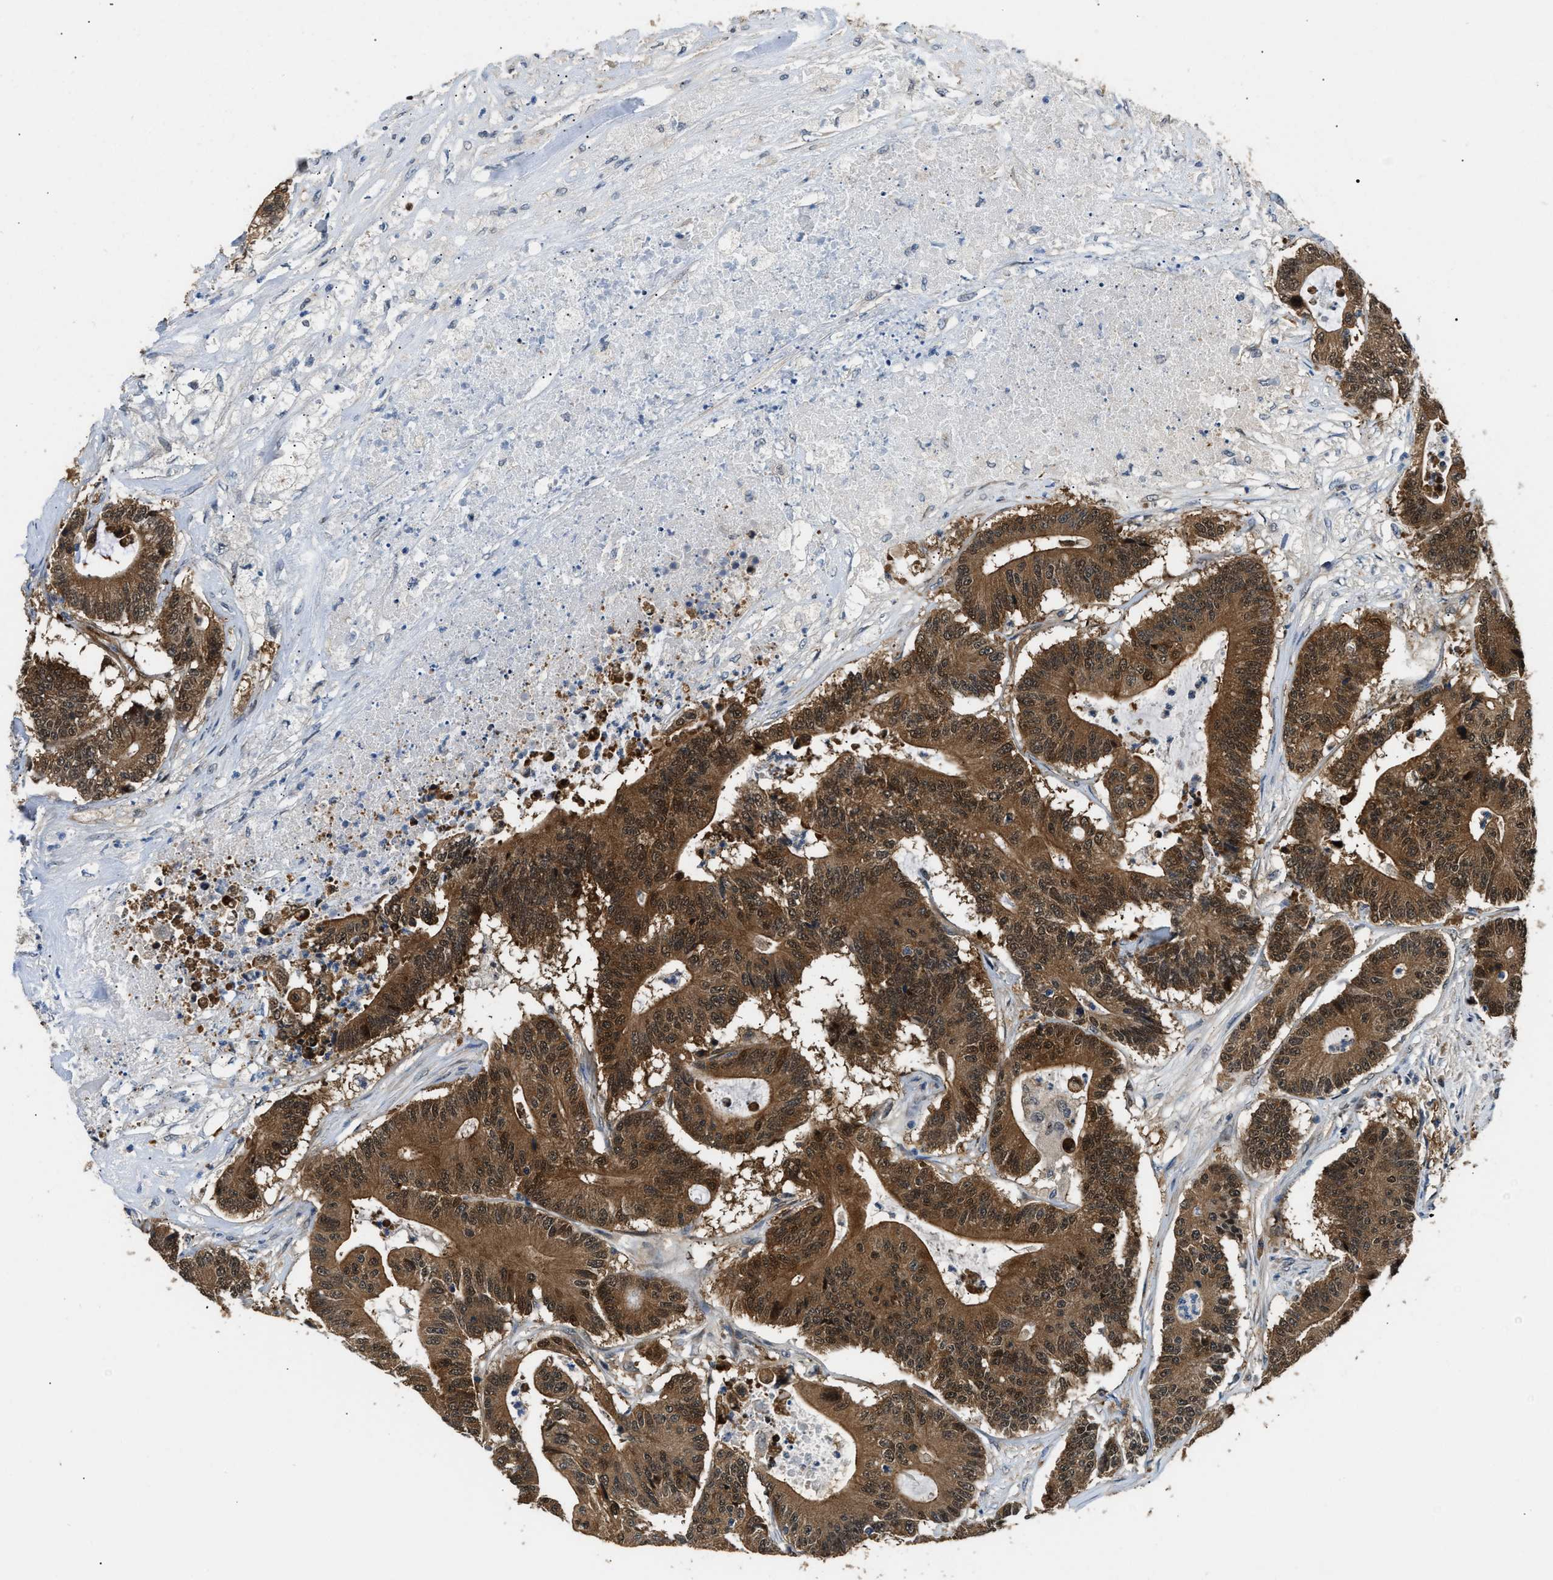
{"staining": {"intensity": "moderate", "quantity": ">75%", "location": "cytoplasmic/membranous,nuclear"}, "tissue": "colorectal cancer", "cell_type": "Tumor cells", "image_type": "cancer", "snomed": [{"axis": "morphology", "description": "Adenocarcinoma, NOS"}, {"axis": "topography", "description": "Colon"}], "caption": "Immunohistochemistry histopathology image of adenocarcinoma (colorectal) stained for a protein (brown), which exhibits medium levels of moderate cytoplasmic/membranous and nuclear expression in approximately >75% of tumor cells.", "gene": "PPA1", "patient": {"sex": "female", "age": 84}}